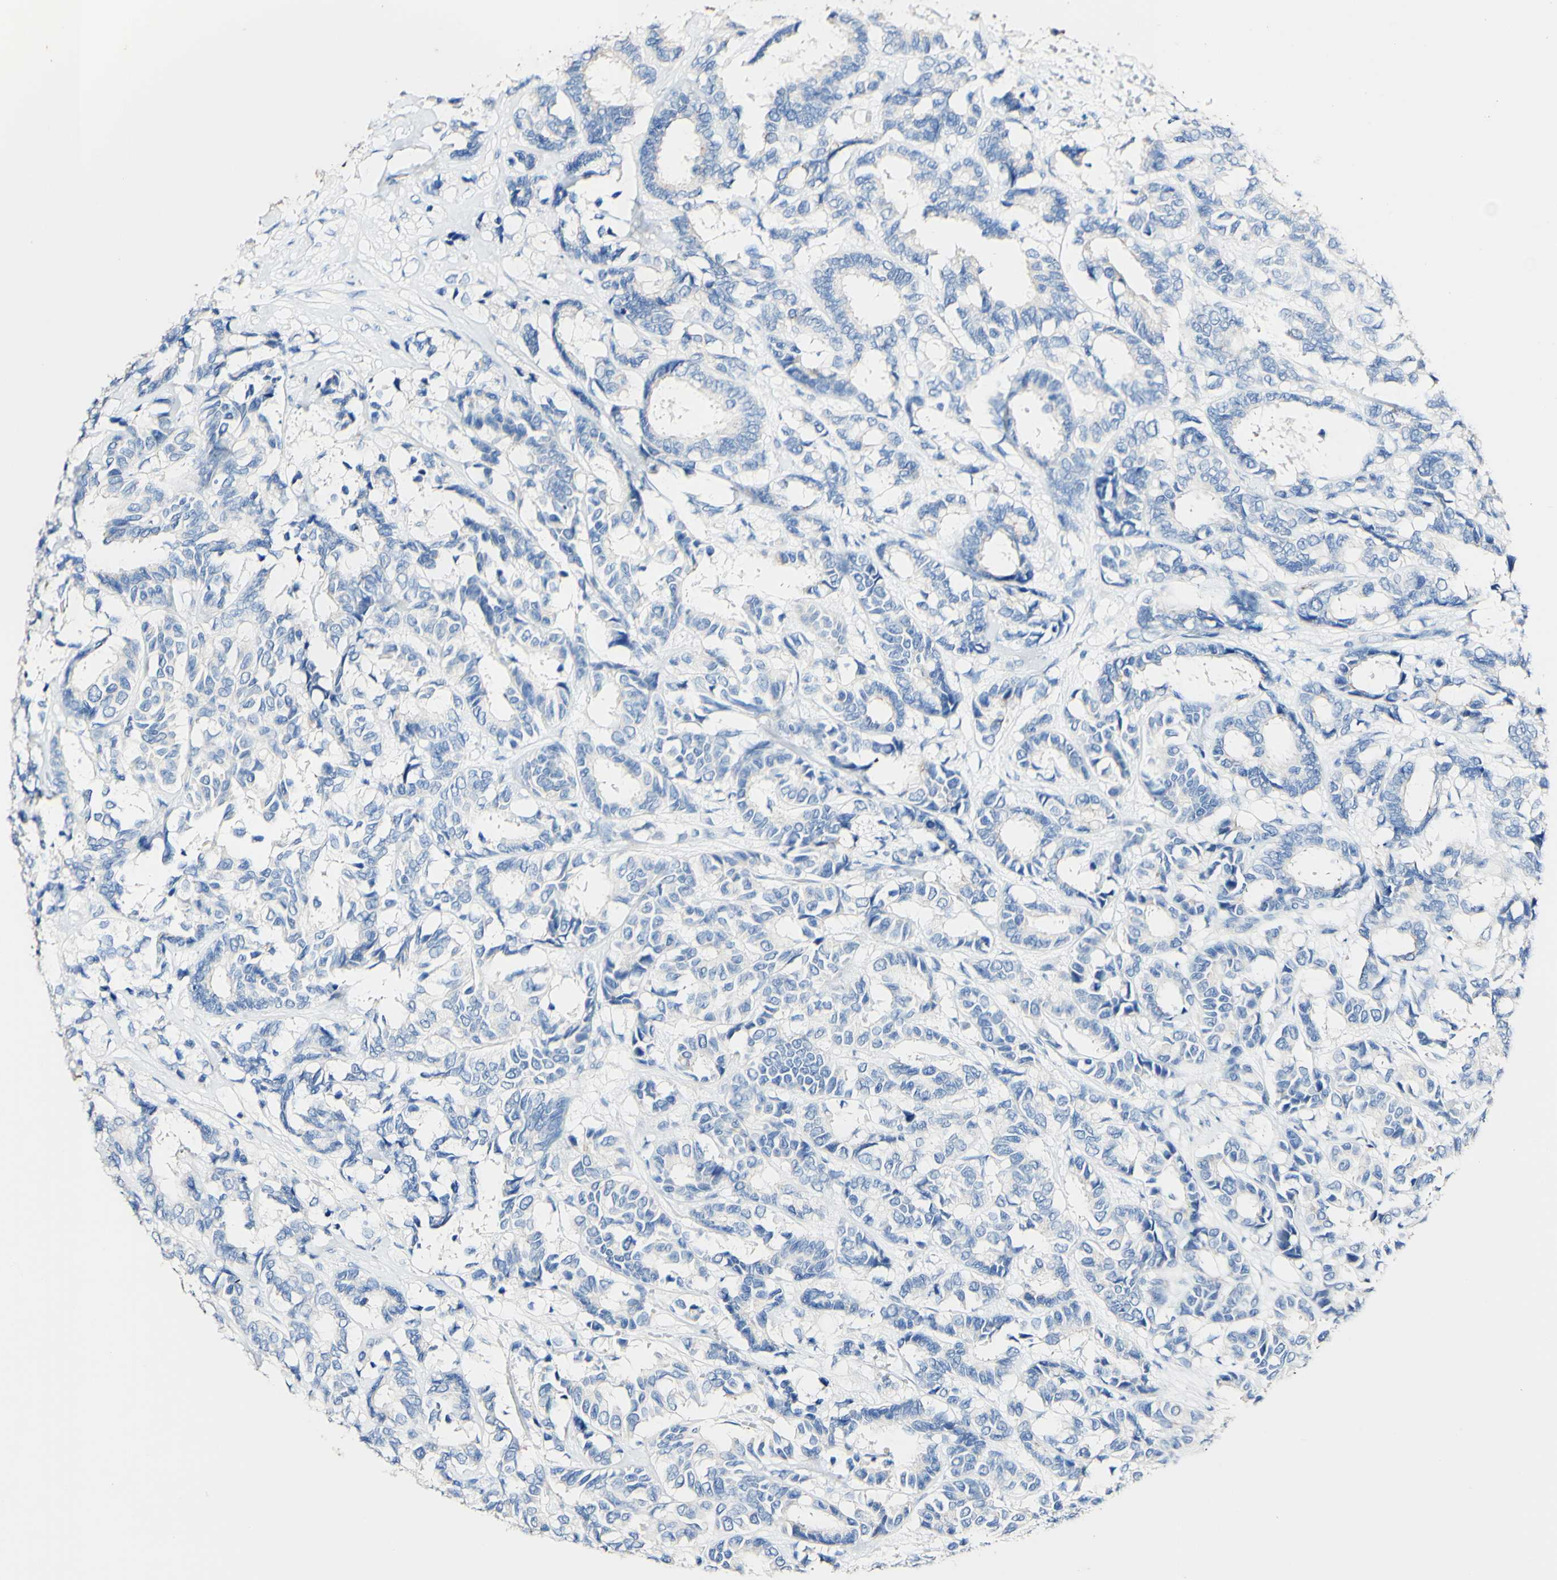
{"staining": {"intensity": "negative", "quantity": "none", "location": "none"}, "tissue": "breast cancer", "cell_type": "Tumor cells", "image_type": "cancer", "snomed": [{"axis": "morphology", "description": "Duct carcinoma"}, {"axis": "topography", "description": "Breast"}], "caption": "This is a image of immunohistochemistry (IHC) staining of invasive ductal carcinoma (breast), which shows no expression in tumor cells.", "gene": "DSC2", "patient": {"sex": "female", "age": 87}}